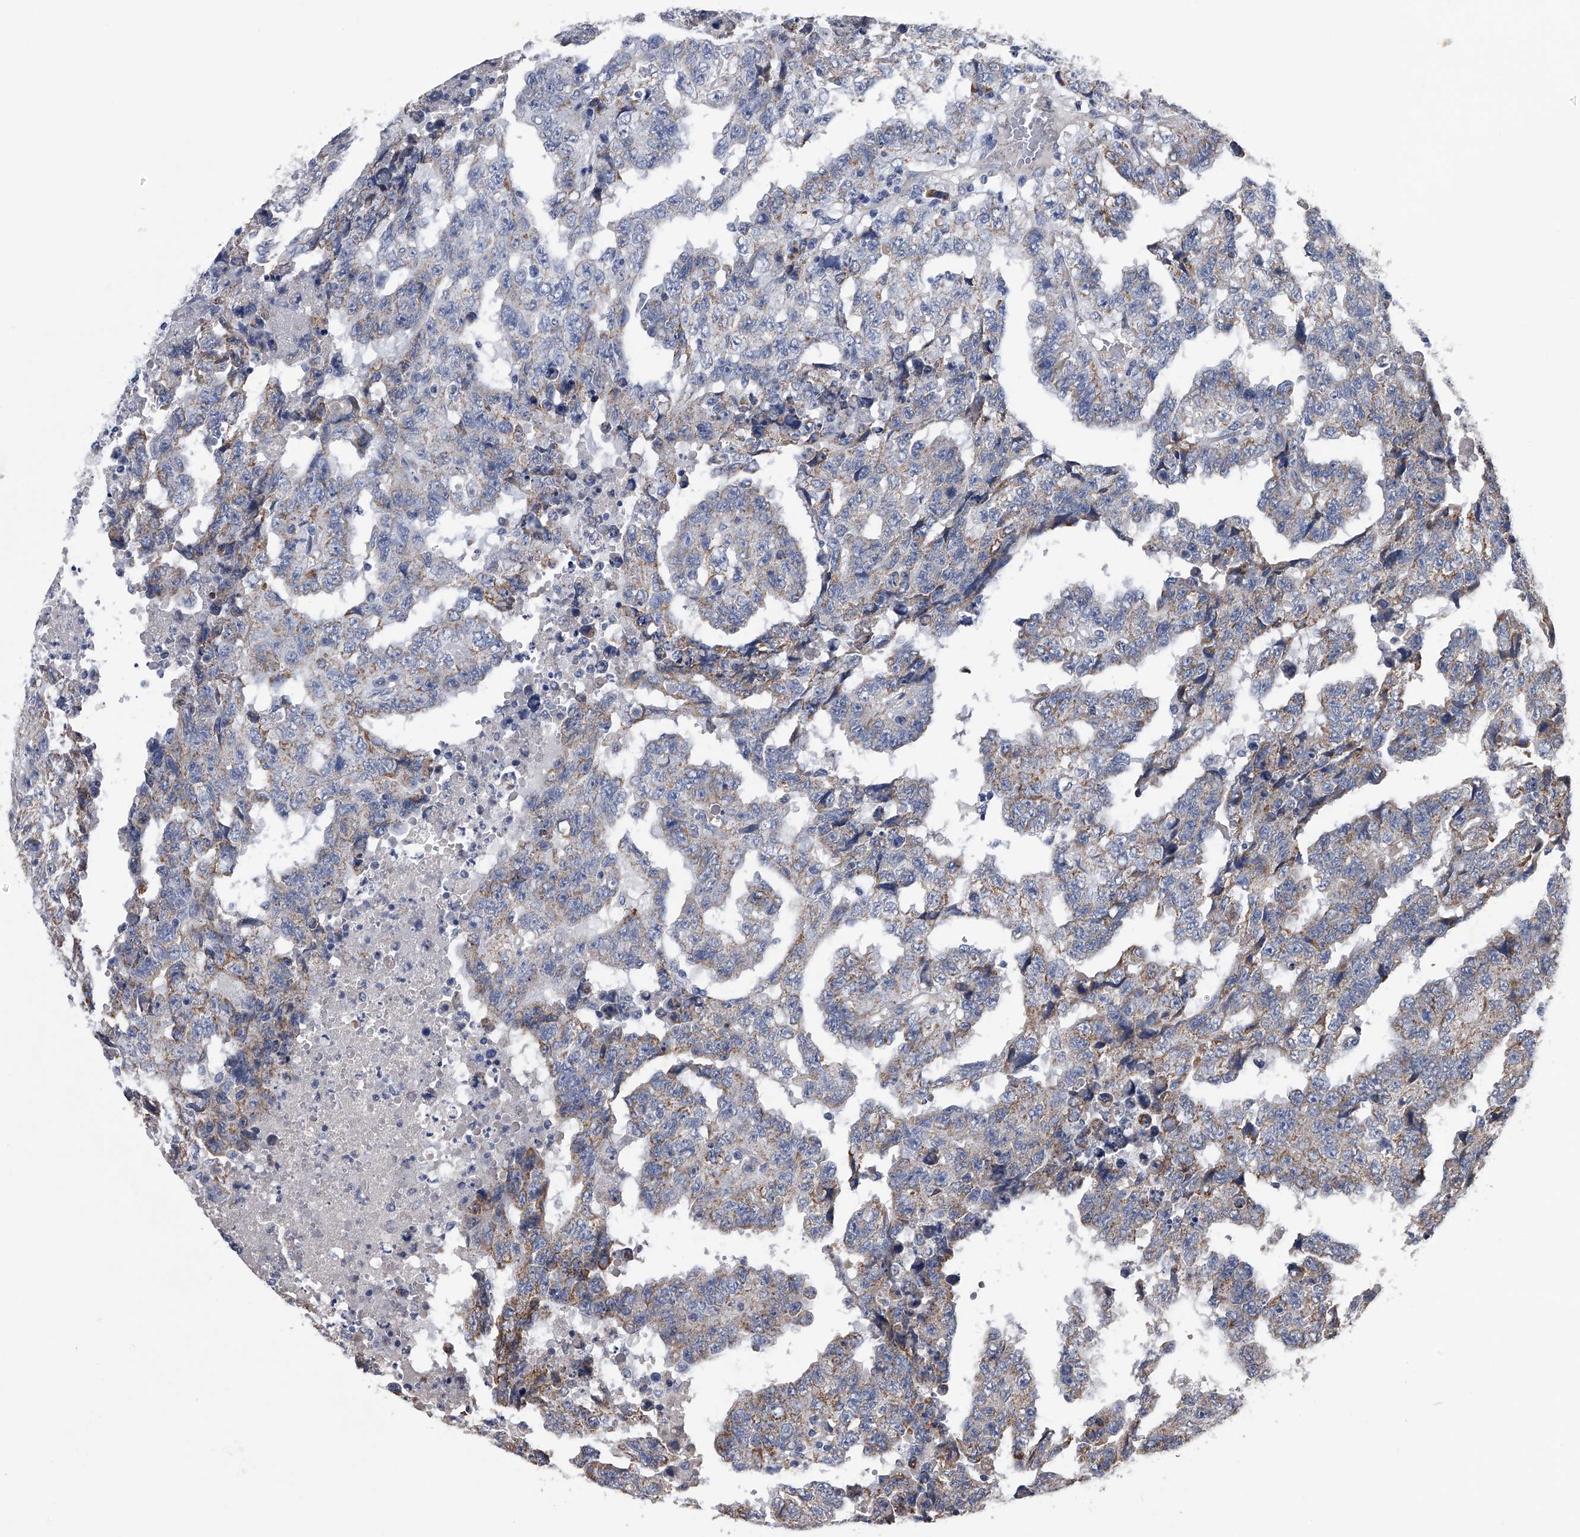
{"staining": {"intensity": "weak", "quantity": "25%-75%", "location": "cytoplasmic/membranous"}, "tissue": "testis cancer", "cell_type": "Tumor cells", "image_type": "cancer", "snomed": [{"axis": "morphology", "description": "Necrosis, NOS"}, {"axis": "morphology", "description": "Carcinoma, Embryonal, NOS"}, {"axis": "topography", "description": "Testis"}], "caption": "About 25%-75% of tumor cells in embryonal carcinoma (testis) demonstrate weak cytoplasmic/membranous protein positivity as visualized by brown immunohistochemical staining.", "gene": "OAT", "patient": {"sex": "male", "age": 19}}